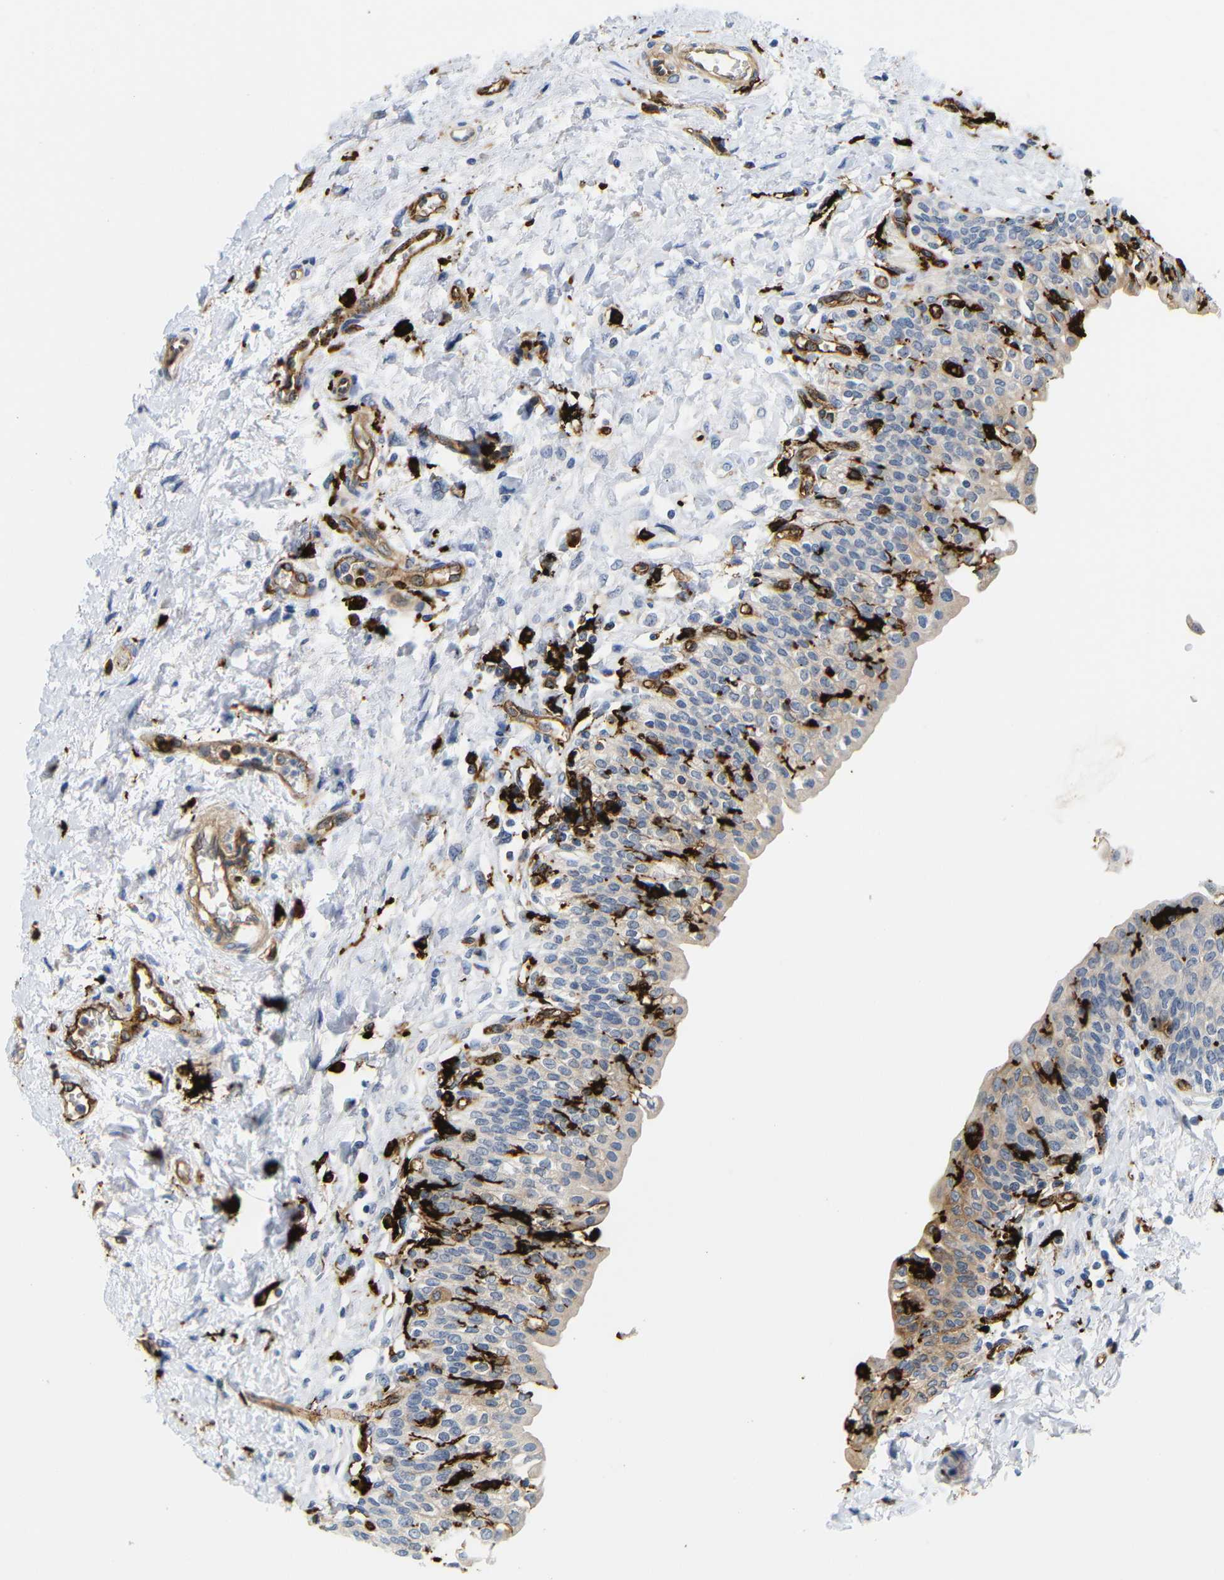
{"staining": {"intensity": "weak", "quantity": "<25%", "location": "cytoplasmic/membranous"}, "tissue": "urinary bladder", "cell_type": "Urothelial cells", "image_type": "normal", "snomed": [{"axis": "morphology", "description": "Normal tissue, NOS"}, {"axis": "topography", "description": "Urinary bladder"}], "caption": "Immunohistochemistry of unremarkable urinary bladder demonstrates no staining in urothelial cells. (Stains: DAB (3,3'-diaminobenzidine) immunohistochemistry (IHC) with hematoxylin counter stain, Microscopy: brightfield microscopy at high magnification).", "gene": "HLA", "patient": {"sex": "male", "age": 55}}